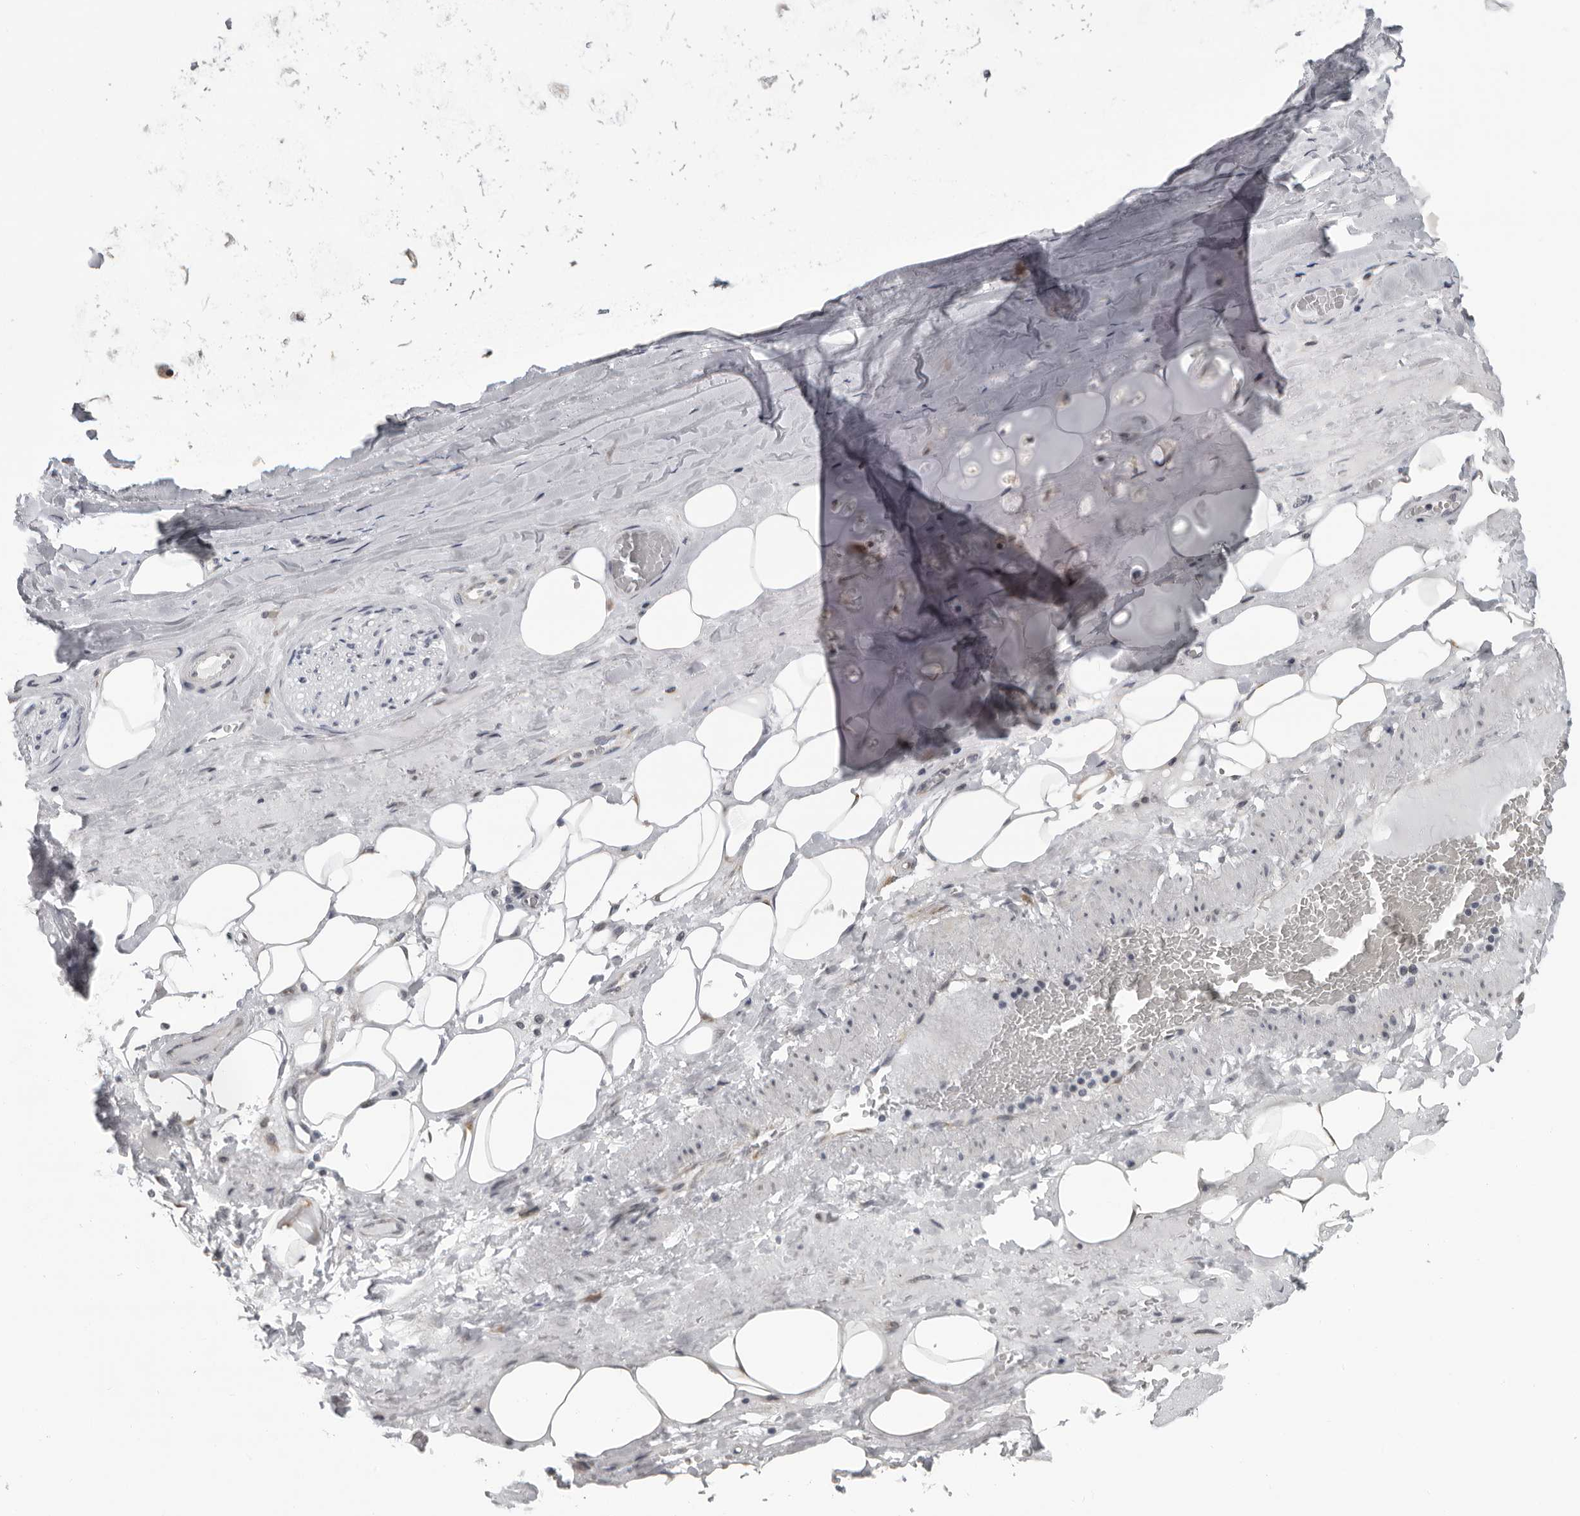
{"staining": {"intensity": "negative", "quantity": "none", "location": "none"}, "tissue": "adipose tissue", "cell_type": "Adipocytes", "image_type": "normal", "snomed": [{"axis": "morphology", "description": "Normal tissue, NOS"}, {"axis": "topography", "description": "Cartilage tissue"}], "caption": "IHC photomicrograph of normal adipose tissue: human adipose tissue stained with DAB (3,3'-diaminobenzidine) displays no significant protein staining in adipocytes.", "gene": "RTCA", "patient": {"sex": "female", "age": 63}}